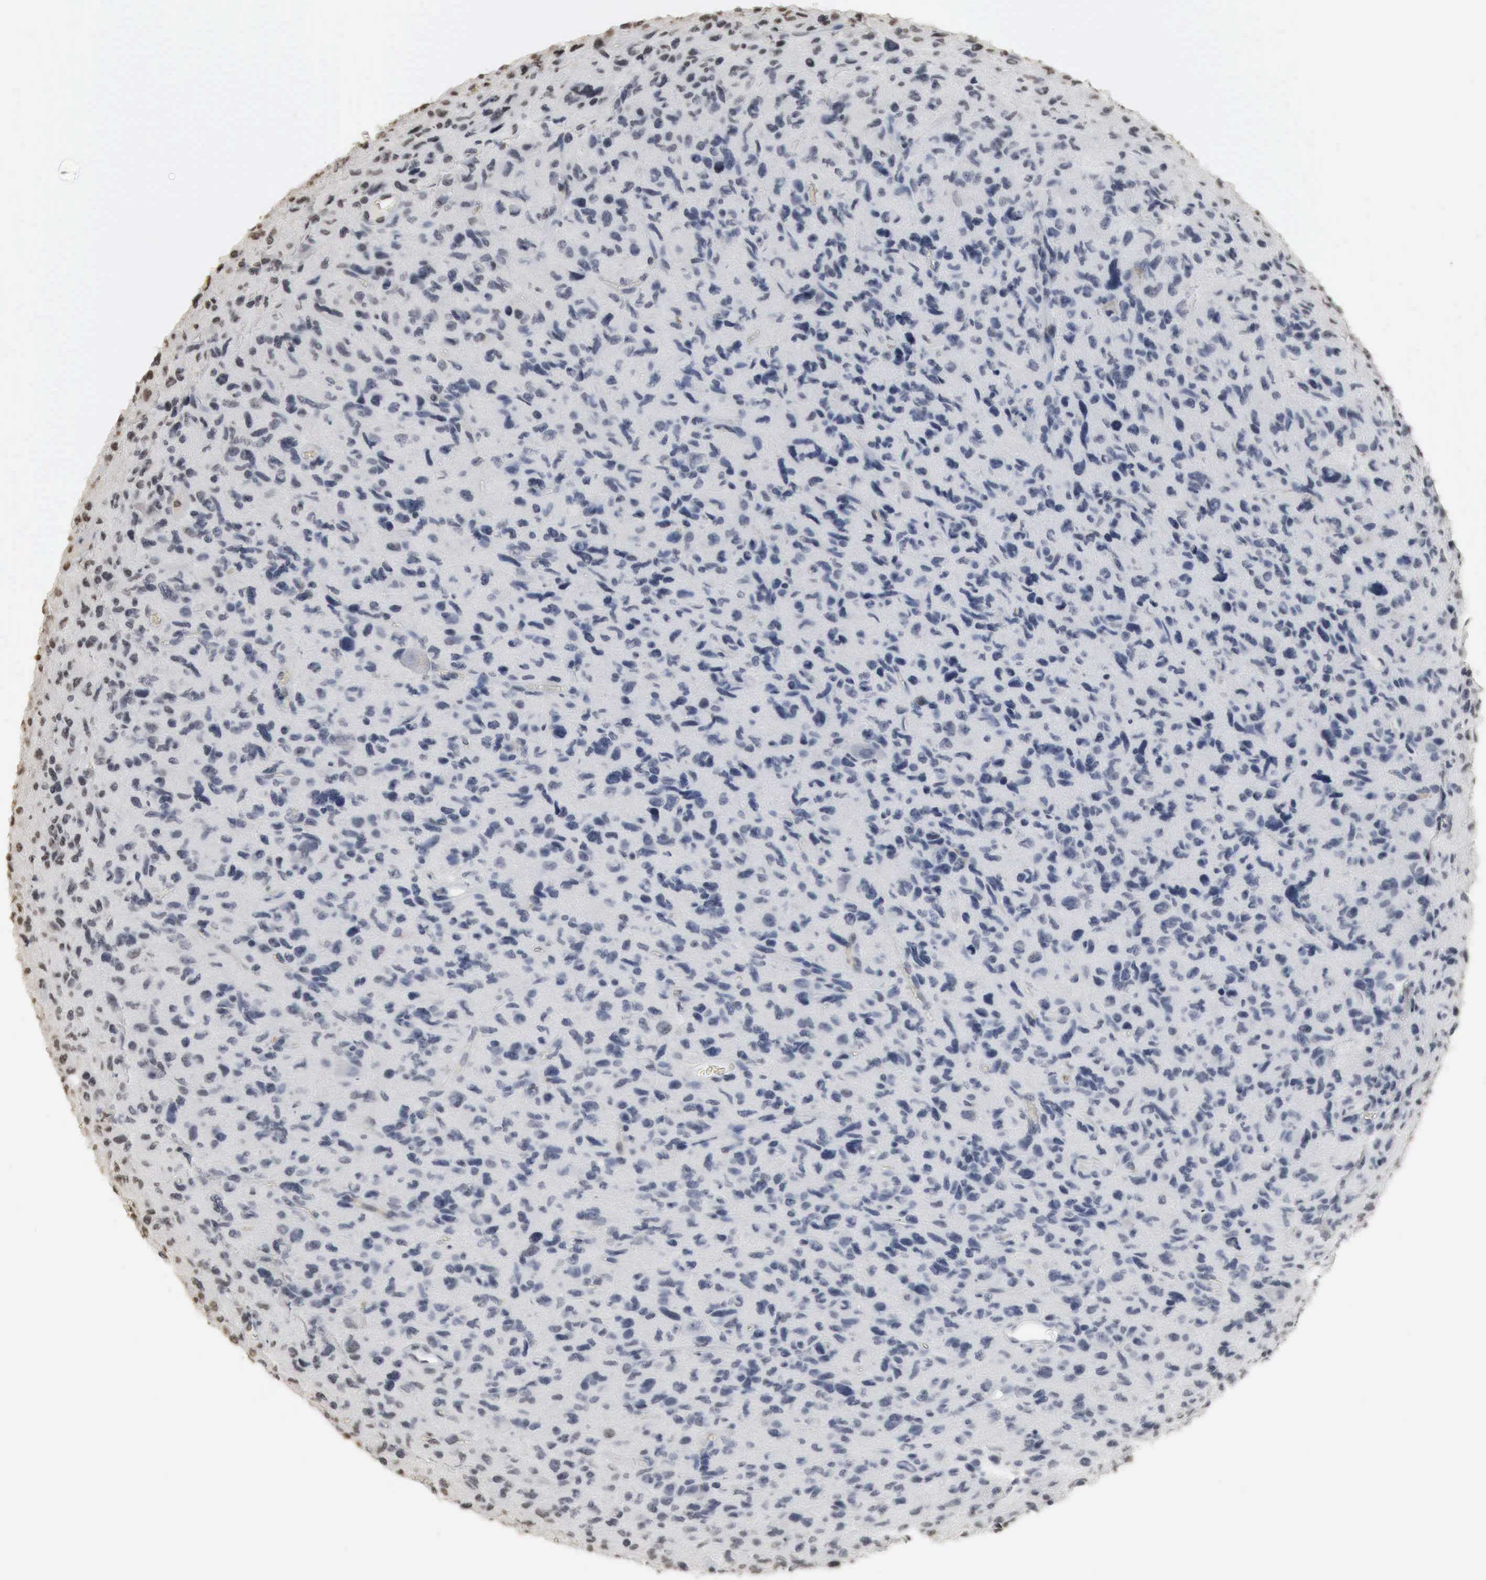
{"staining": {"intensity": "negative", "quantity": "none", "location": "none"}, "tissue": "glioma", "cell_type": "Tumor cells", "image_type": "cancer", "snomed": [{"axis": "morphology", "description": "Glioma, malignant, High grade"}, {"axis": "topography", "description": "Brain"}], "caption": "IHC of human high-grade glioma (malignant) reveals no staining in tumor cells.", "gene": "ERBB4", "patient": {"sex": "female", "age": 60}}